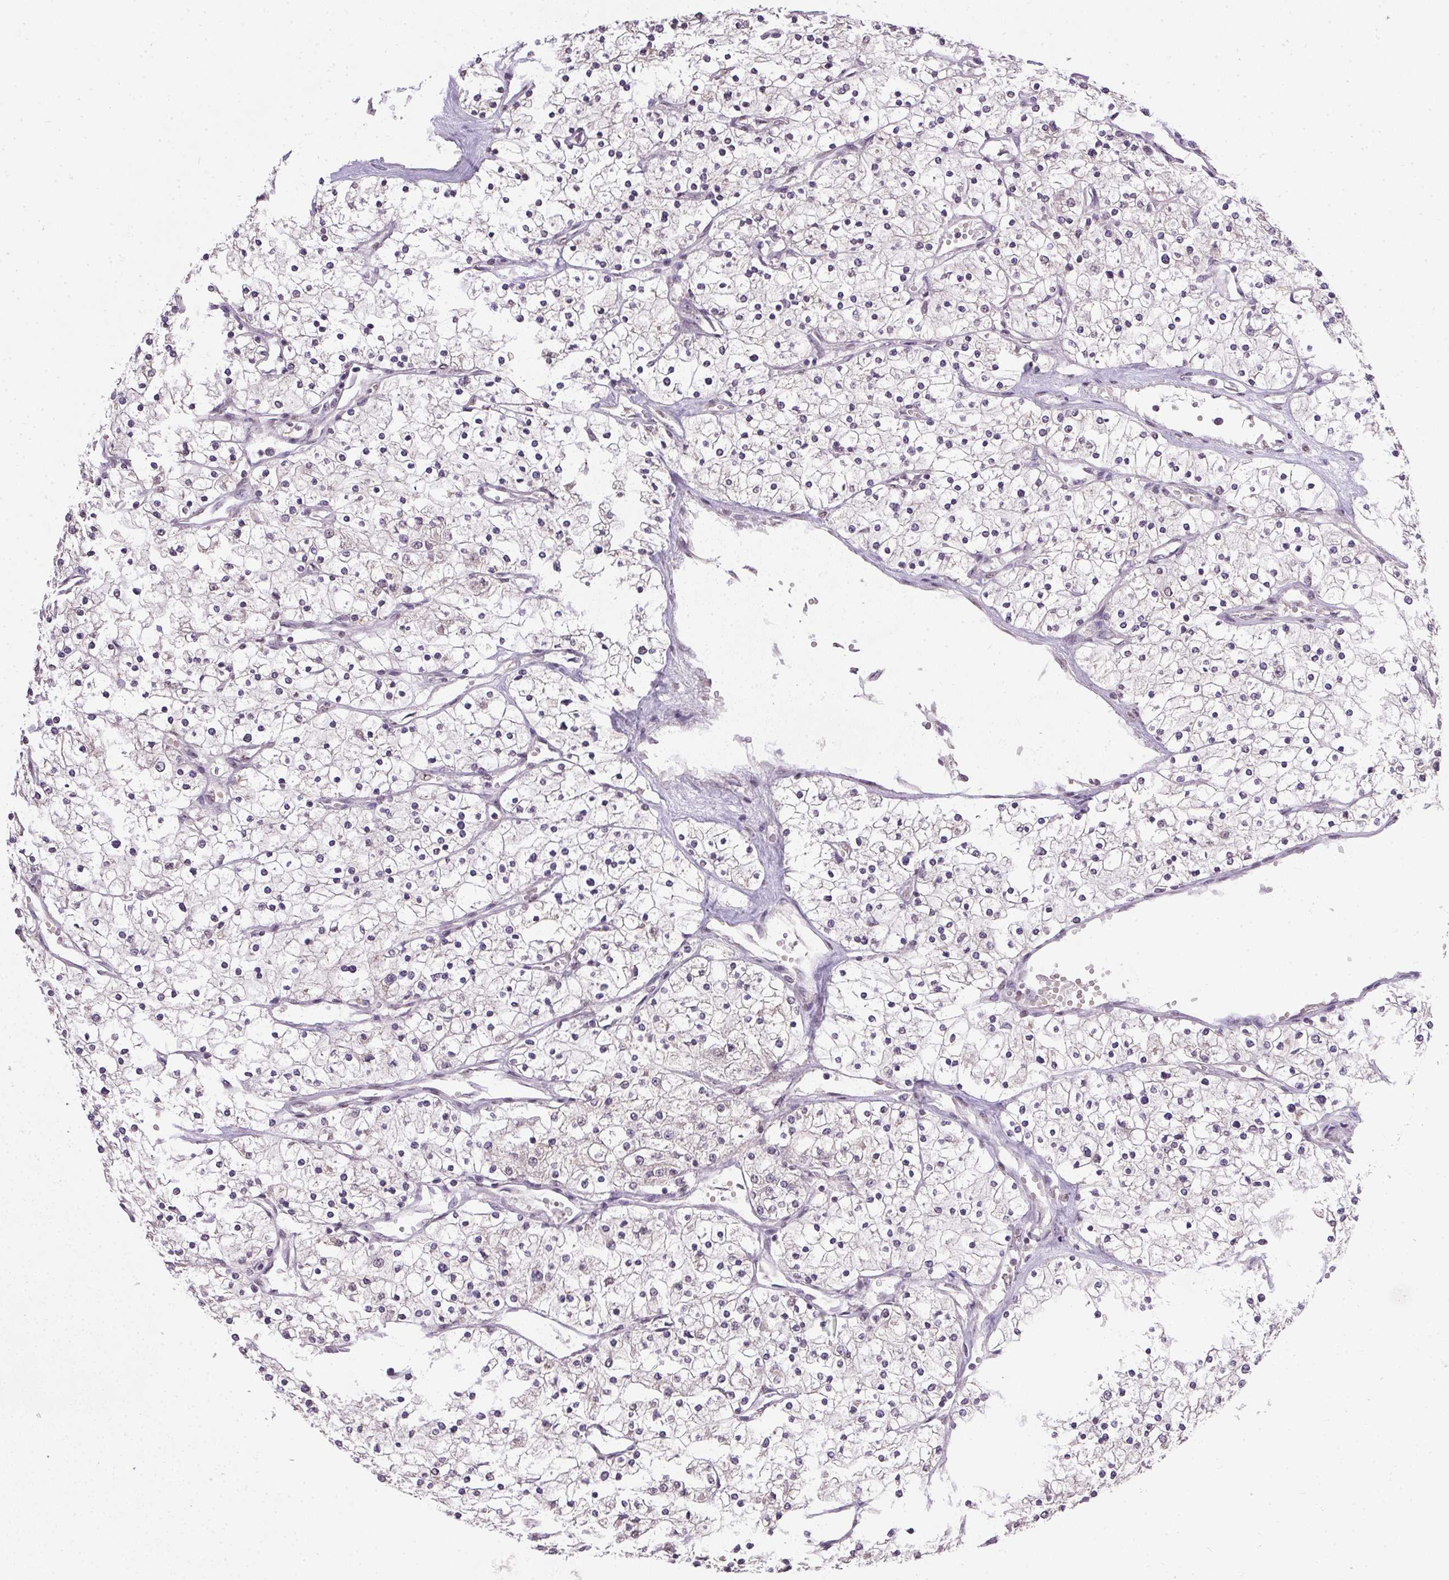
{"staining": {"intensity": "negative", "quantity": "none", "location": "none"}, "tissue": "renal cancer", "cell_type": "Tumor cells", "image_type": "cancer", "snomed": [{"axis": "morphology", "description": "Adenocarcinoma, NOS"}, {"axis": "topography", "description": "Kidney"}], "caption": "A high-resolution micrograph shows immunohistochemistry (IHC) staining of renal cancer, which shows no significant positivity in tumor cells.", "gene": "PPP4R4", "patient": {"sex": "male", "age": 80}}